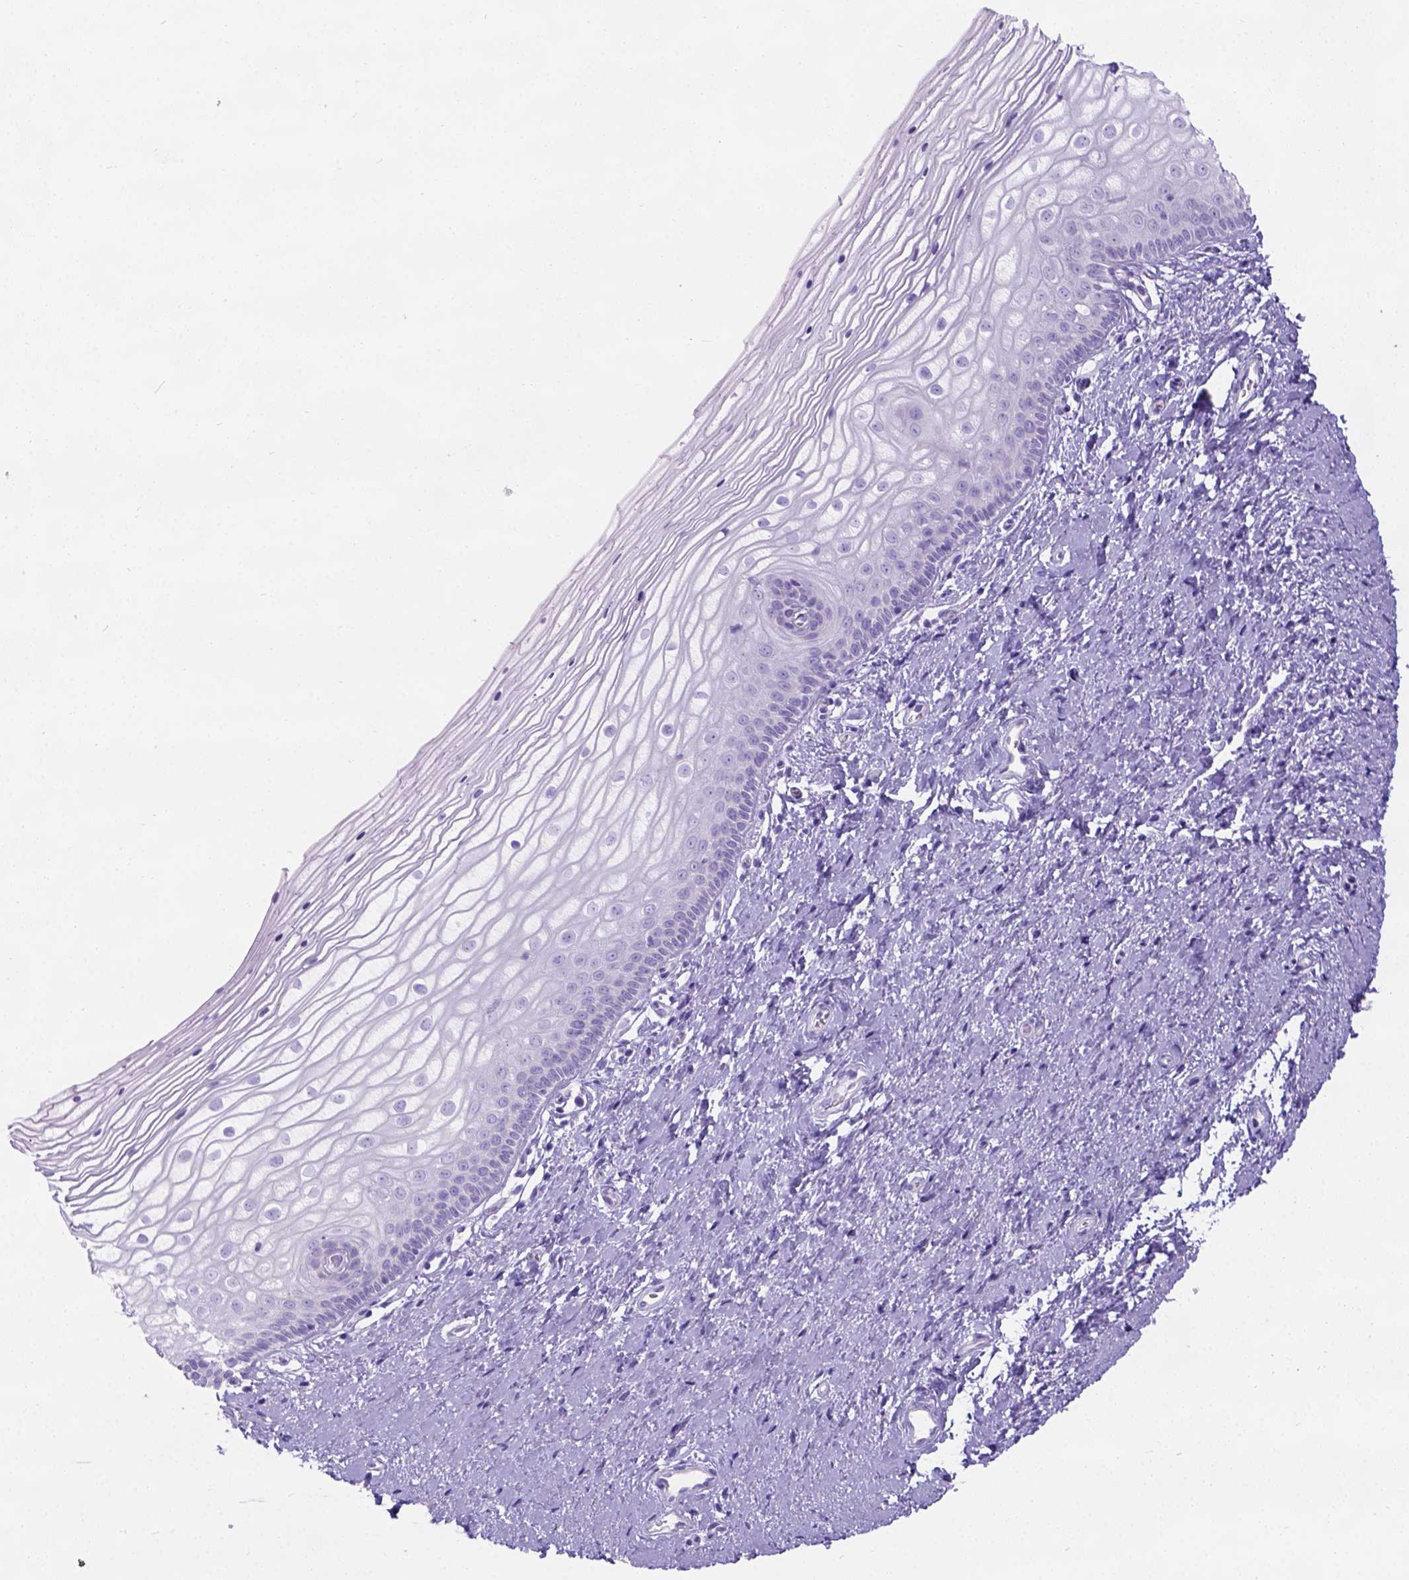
{"staining": {"intensity": "negative", "quantity": "none", "location": "none"}, "tissue": "vagina", "cell_type": "Squamous epithelial cells", "image_type": "normal", "snomed": [{"axis": "morphology", "description": "Normal tissue, NOS"}, {"axis": "topography", "description": "Vagina"}], "caption": "Immunohistochemistry (IHC) image of benign vagina stained for a protein (brown), which shows no expression in squamous epithelial cells. (IHC, brightfield microscopy, high magnification).", "gene": "C7orf57", "patient": {"sex": "female", "age": 39}}